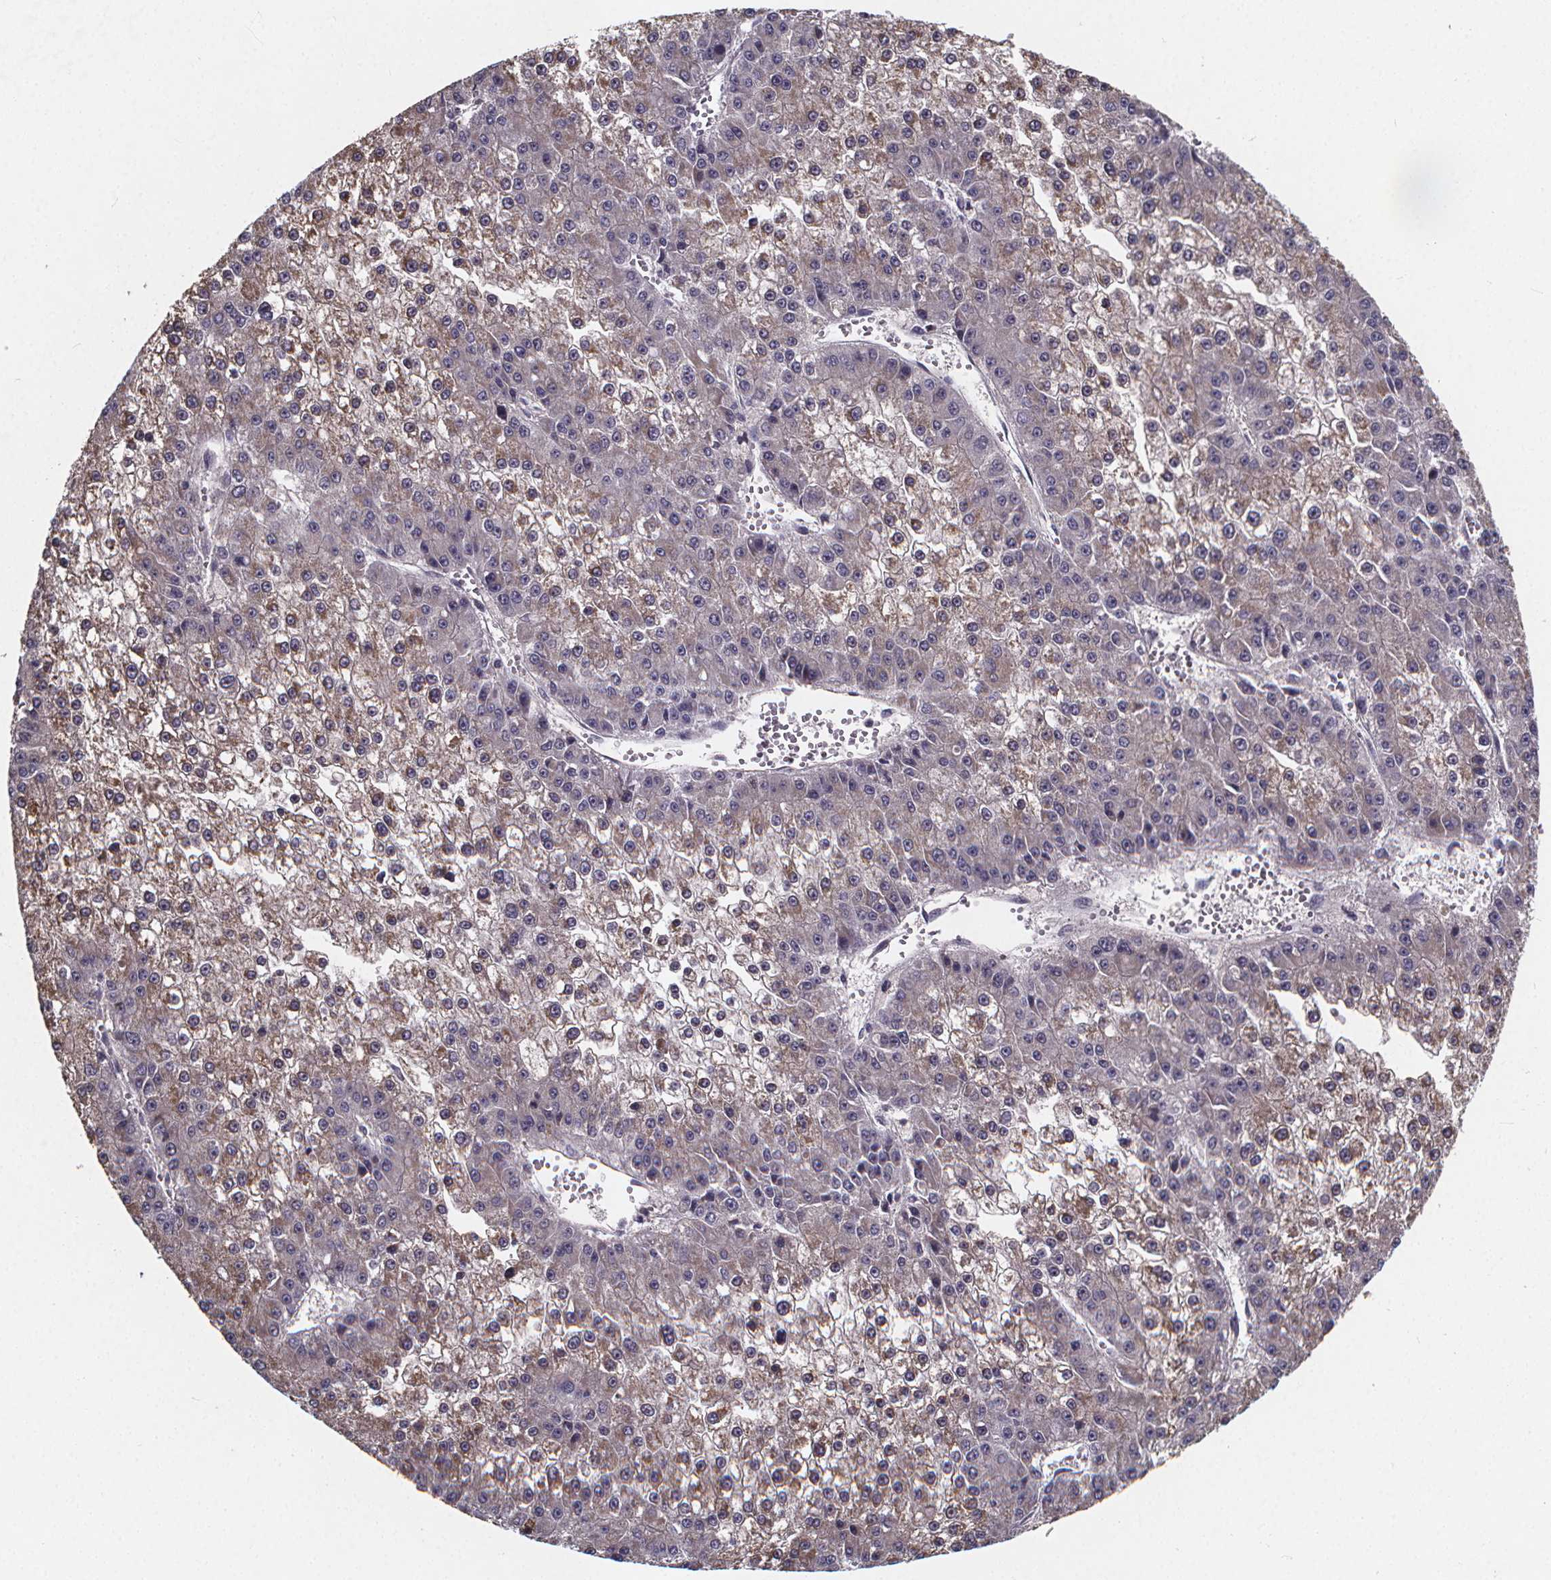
{"staining": {"intensity": "weak", "quantity": "<25%", "location": "cytoplasmic/membranous"}, "tissue": "liver cancer", "cell_type": "Tumor cells", "image_type": "cancer", "snomed": [{"axis": "morphology", "description": "Carcinoma, Hepatocellular, NOS"}, {"axis": "topography", "description": "Liver"}], "caption": "The photomicrograph shows no staining of tumor cells in hepatocellular carcinoma (liver). (DAB (3,3'-diaminobenzidine) immunohistochemistry (IHC) with hematoxylin counter stain).", "gene": "FBXW2", "patient": {"sex": "female", "age": 73}}